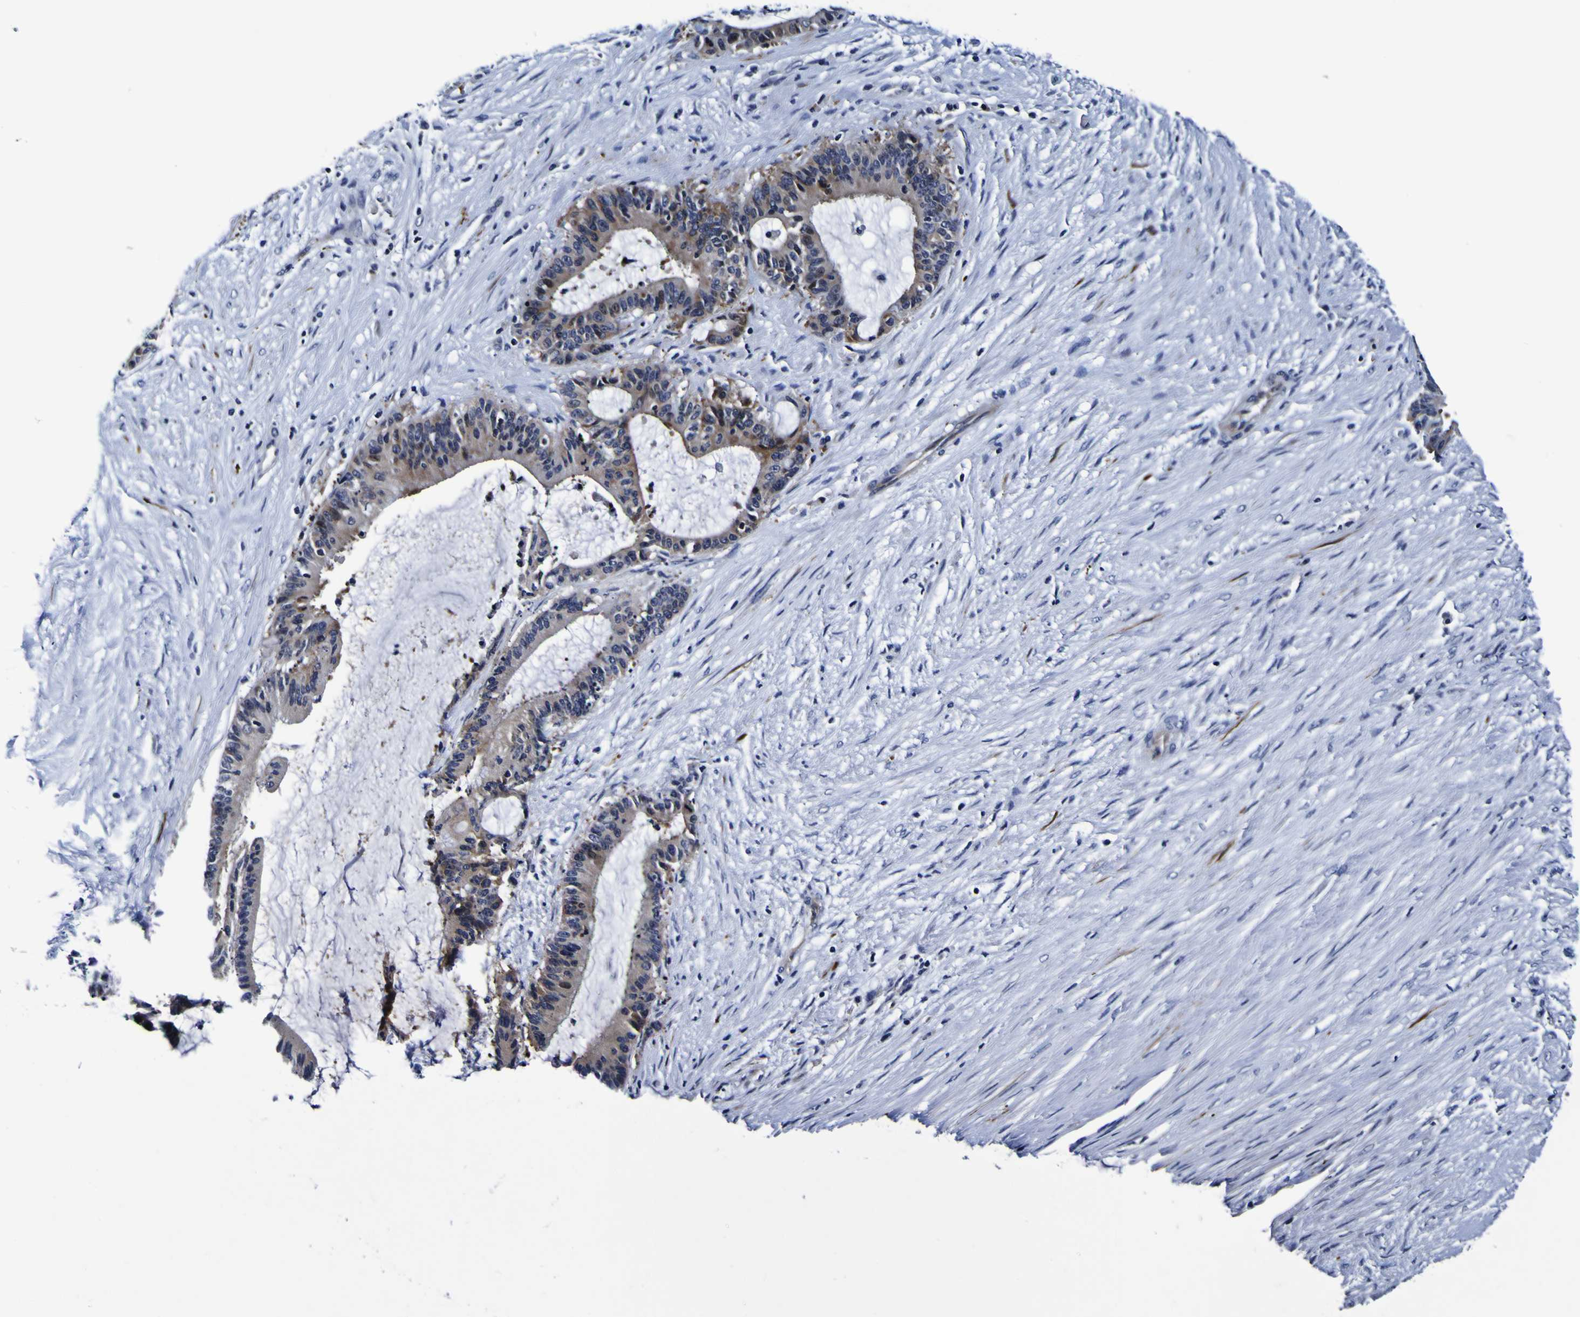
{"staining": {"intensity": "moderate", "quantity": ">75%", "location": "cytoplasmic/membranous"}, "tissue": "liver cancer", "cell_type": "Tumor cells", "image_type": "cancer", "snomed": [{"axis": "morphology", "description": "Cholangiocarcinoma"}, {"axis": "topography", "description": "Liver"}], "caption": "Immunohistochemistry staining of liver cancer, which shows medium levels of moderate cytoplasmic/membranous expression in about >75% of tumor cells indicating moderate cytoplasmic/membranous protein staining. The staining was performed using DAB (3,3'-diaminobenzidine) (brown) for protein detection and nuclei were counterstained in hematoxylin (blue).", "gene": "SORCS1", "patient": {"sex": "female", "age": 73}}